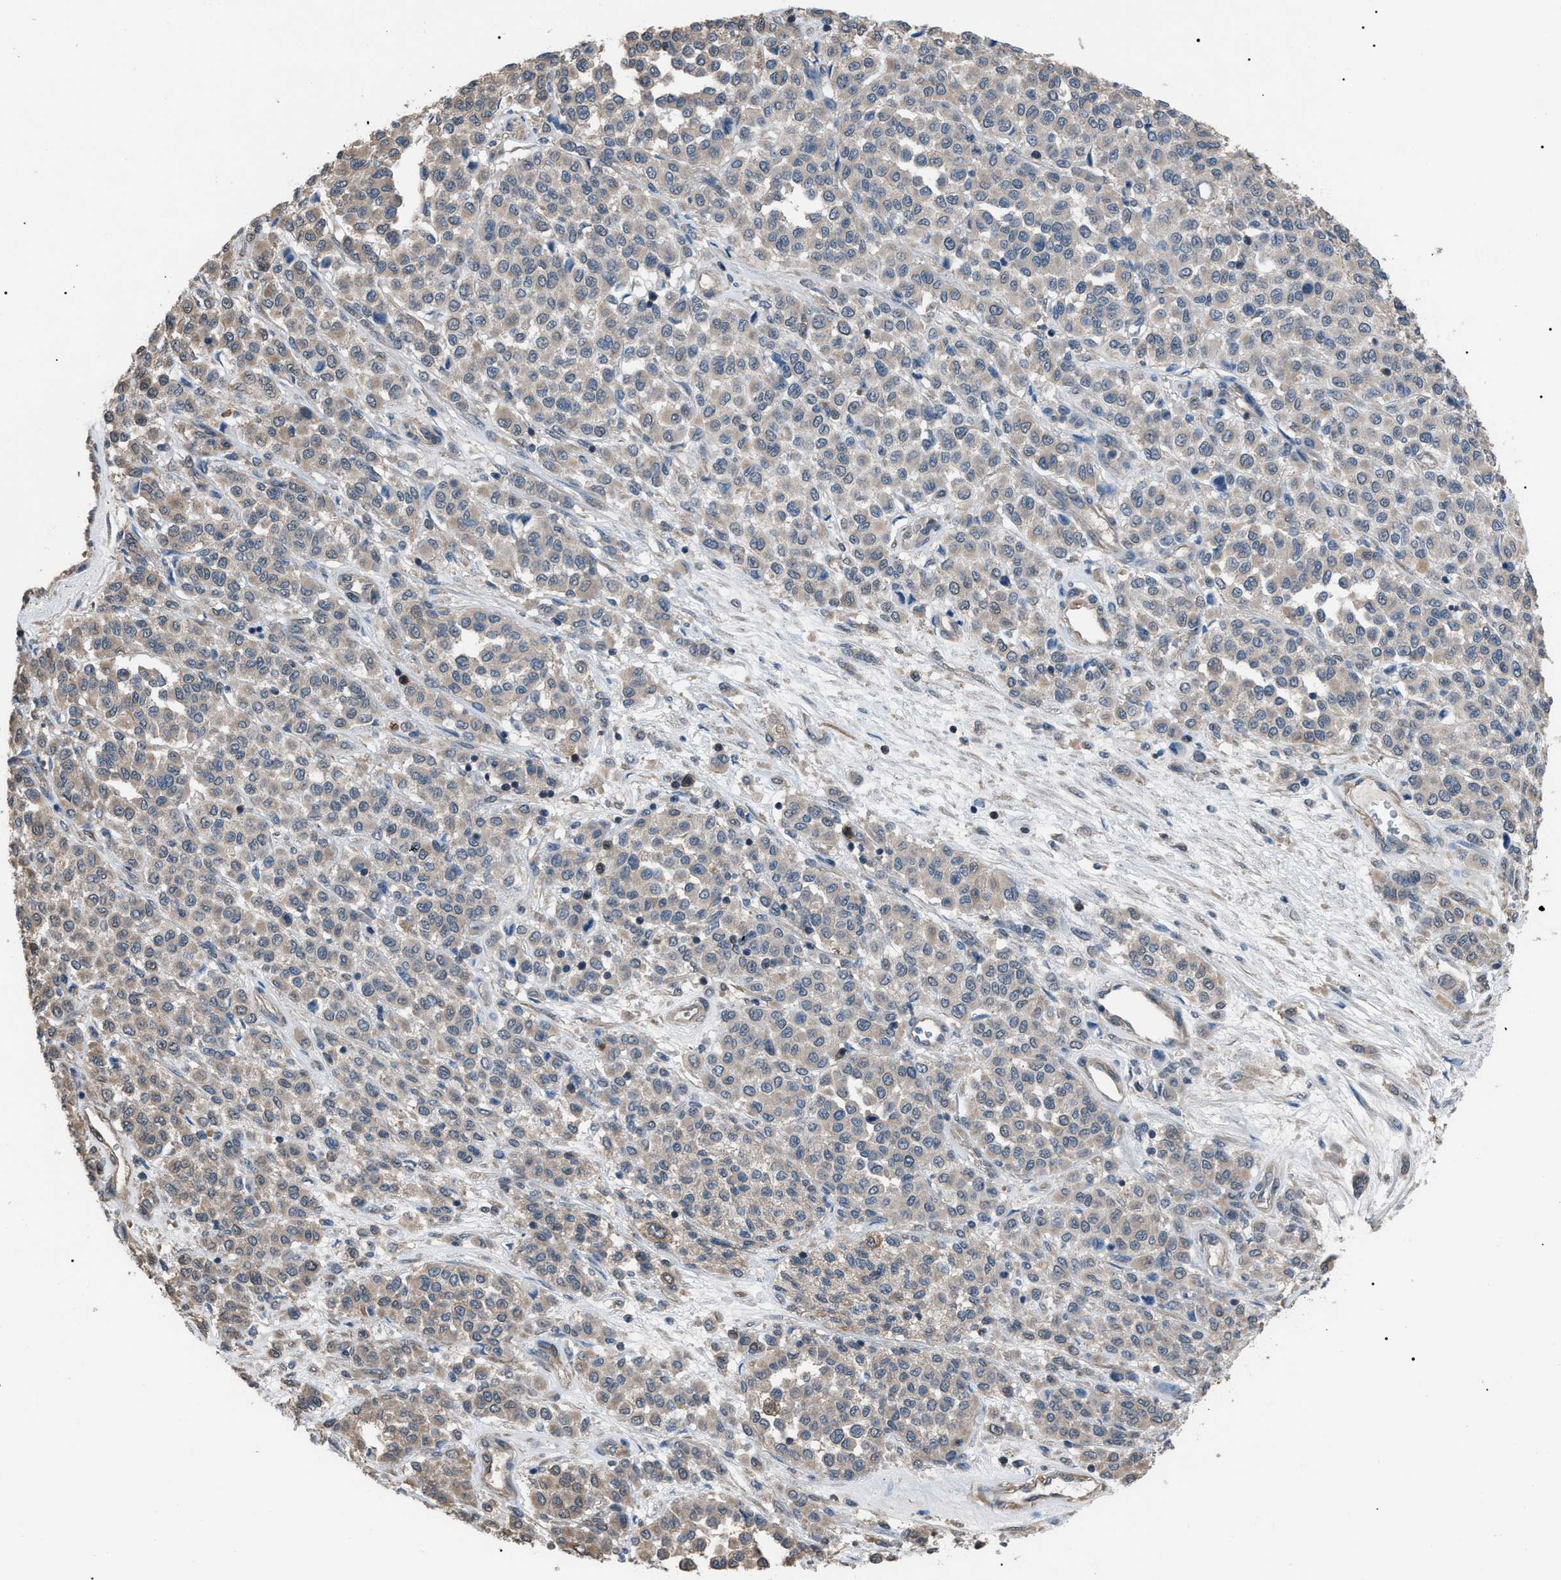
{"staining": {"intensity": "weak", "quantity": "25%-75%", "location": "cytoplasmic/membranous"}, "tissue": "melanoma", "cell_type": "Tumor cells", "image_type": "cancer", "snomed": [{"axis": "morphology", "description": "Malignant melanoma, Metastatic site"}, {"axis": "topography", "description": "Pancreas"}], "caption": "Approximately 25%-75% of tumor cells in human melanoma reveal weak cytoplasmic/membranous protein expression as visualized by brown immunohistochemical staining.", "gene": "PDCD5", "patient": {"sex": "female", "age": 30}}